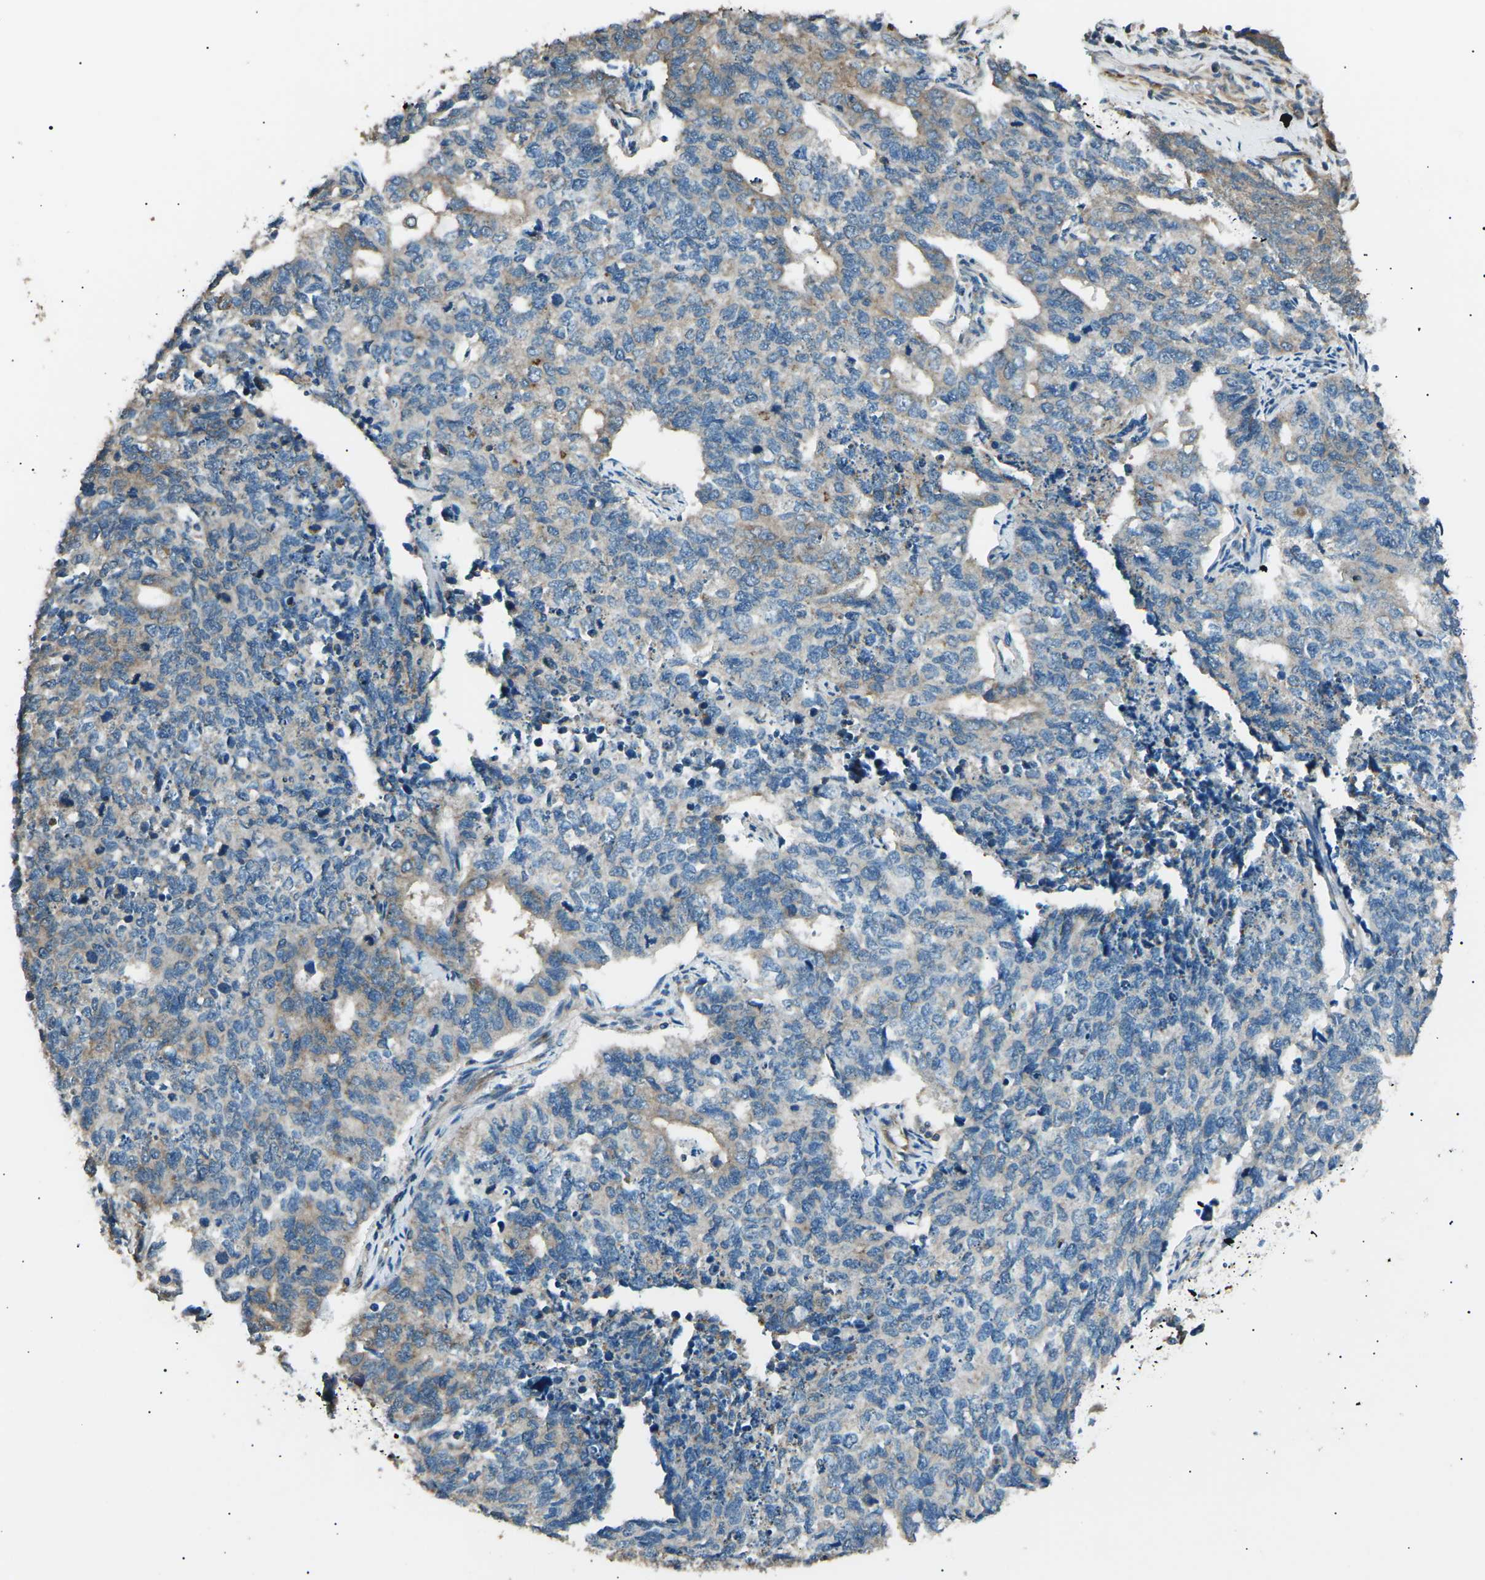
{"staining": {"intensity": "weak", "quantity": "<25%", "location": "cytoplasmic/membranous"}, "tissue": "cervical cancer", "cell_type": "Tumor cells", "image_type": "cancer", "snomed": [{"axis": "morphology", "description": "Squamous cell carcinoma, NOS"}, {"axis": "topography", "description": "Cervix"}], "caption": "Micrograph shows no significant protein expression in tumor cells of cervical cancer (squamous cell carcinoma).", "gene": "SLK", "patient": {"sex": "female", "age": 63}}